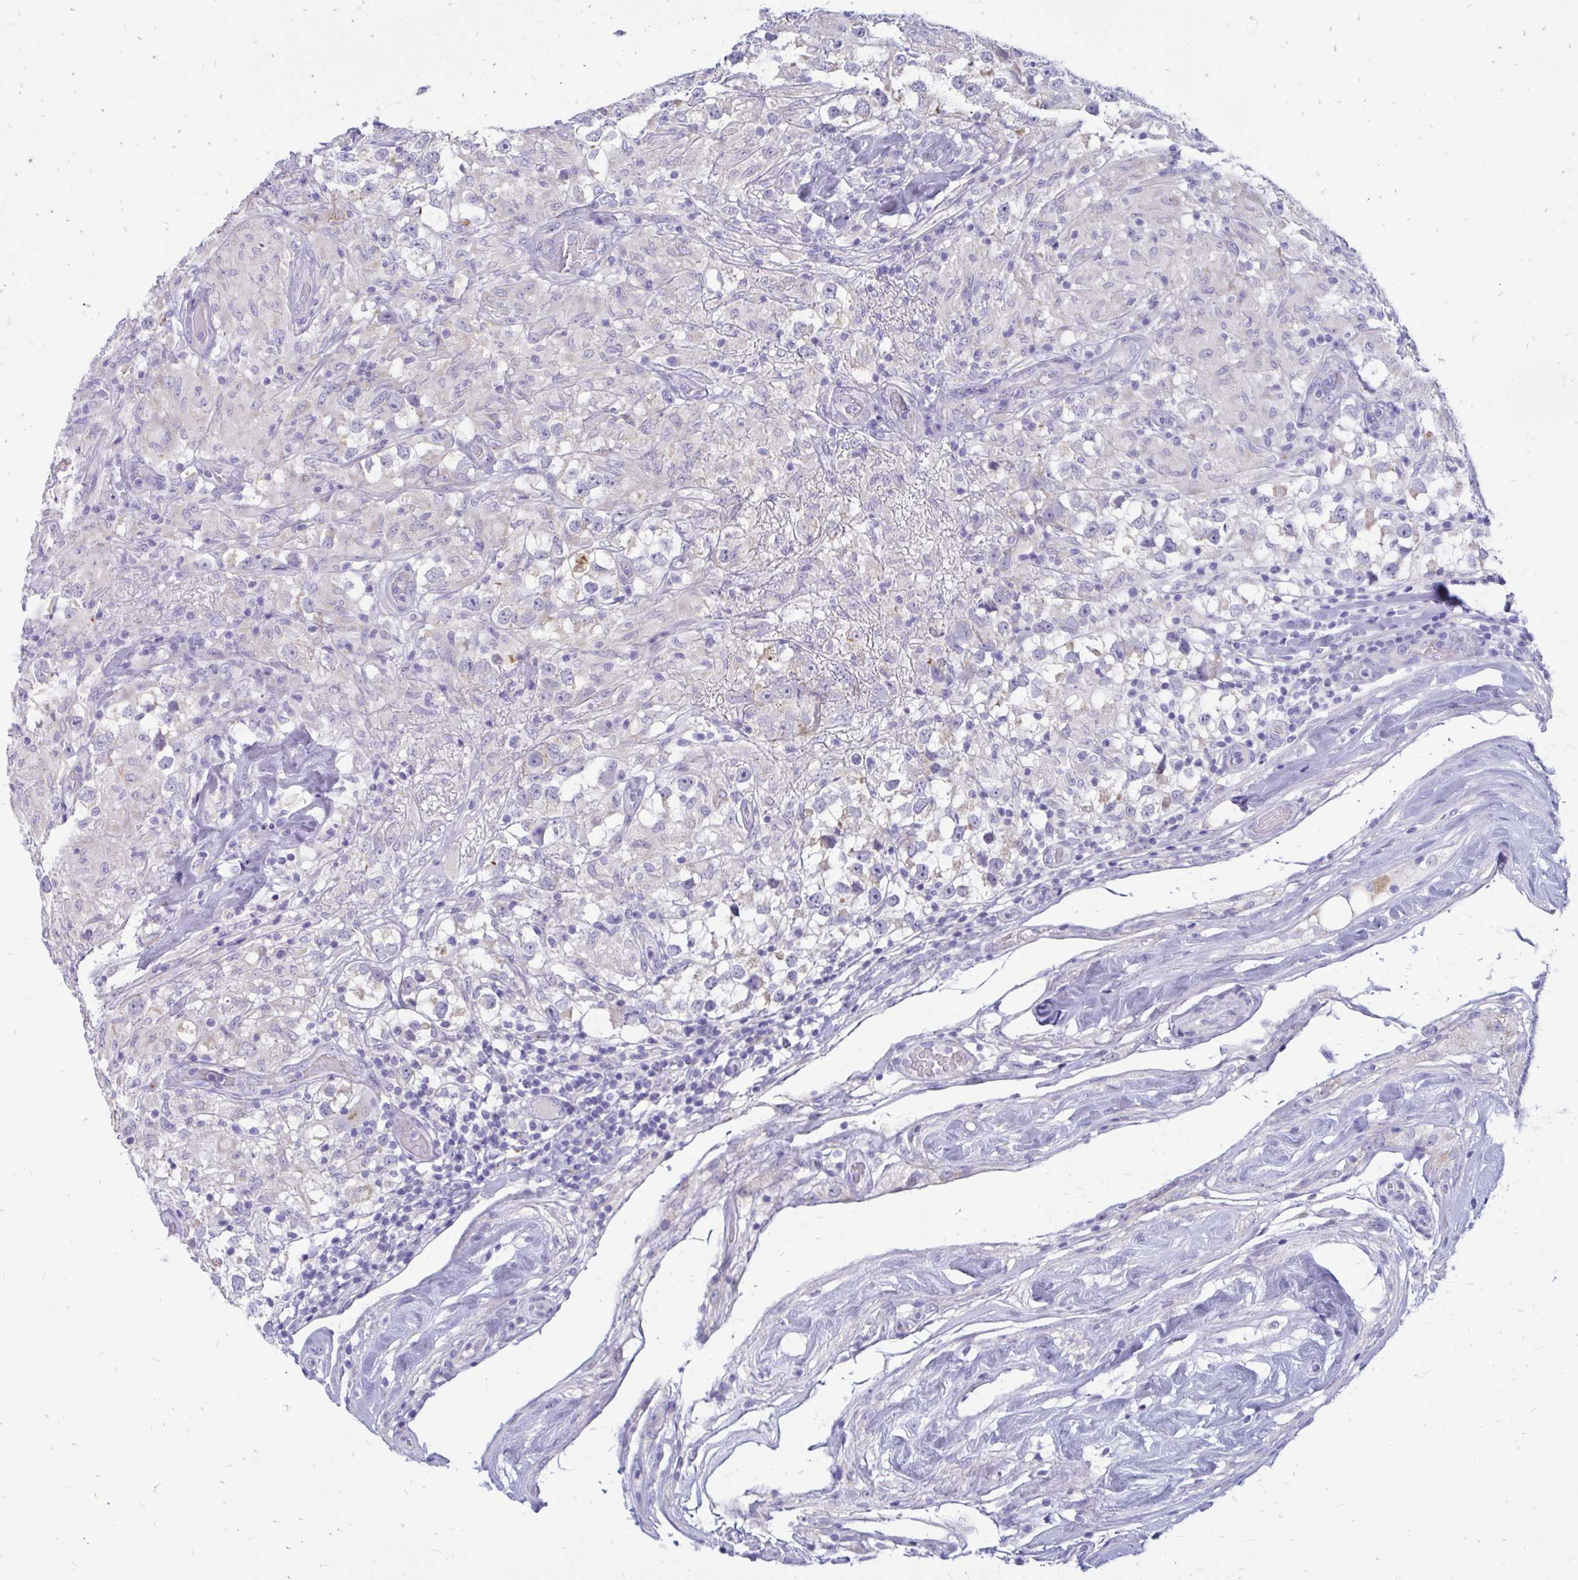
{"staining": {"intensity": "negative", "quantity": "none", "location": "none"}, "tissue": "testis cancer", "cell_type": "Tumor cells", "image_type": "cancer", "snomed": [{"axis": "morphology", "description": "Seminoma, NOS"}, {"axis": "topography", "description": "Testis"}], "caption": "Tumor cells are negative for protein expression in human seminoma (testis).", "gene": "IGSF5", "patient": {"sex": "male", "age": 46}}